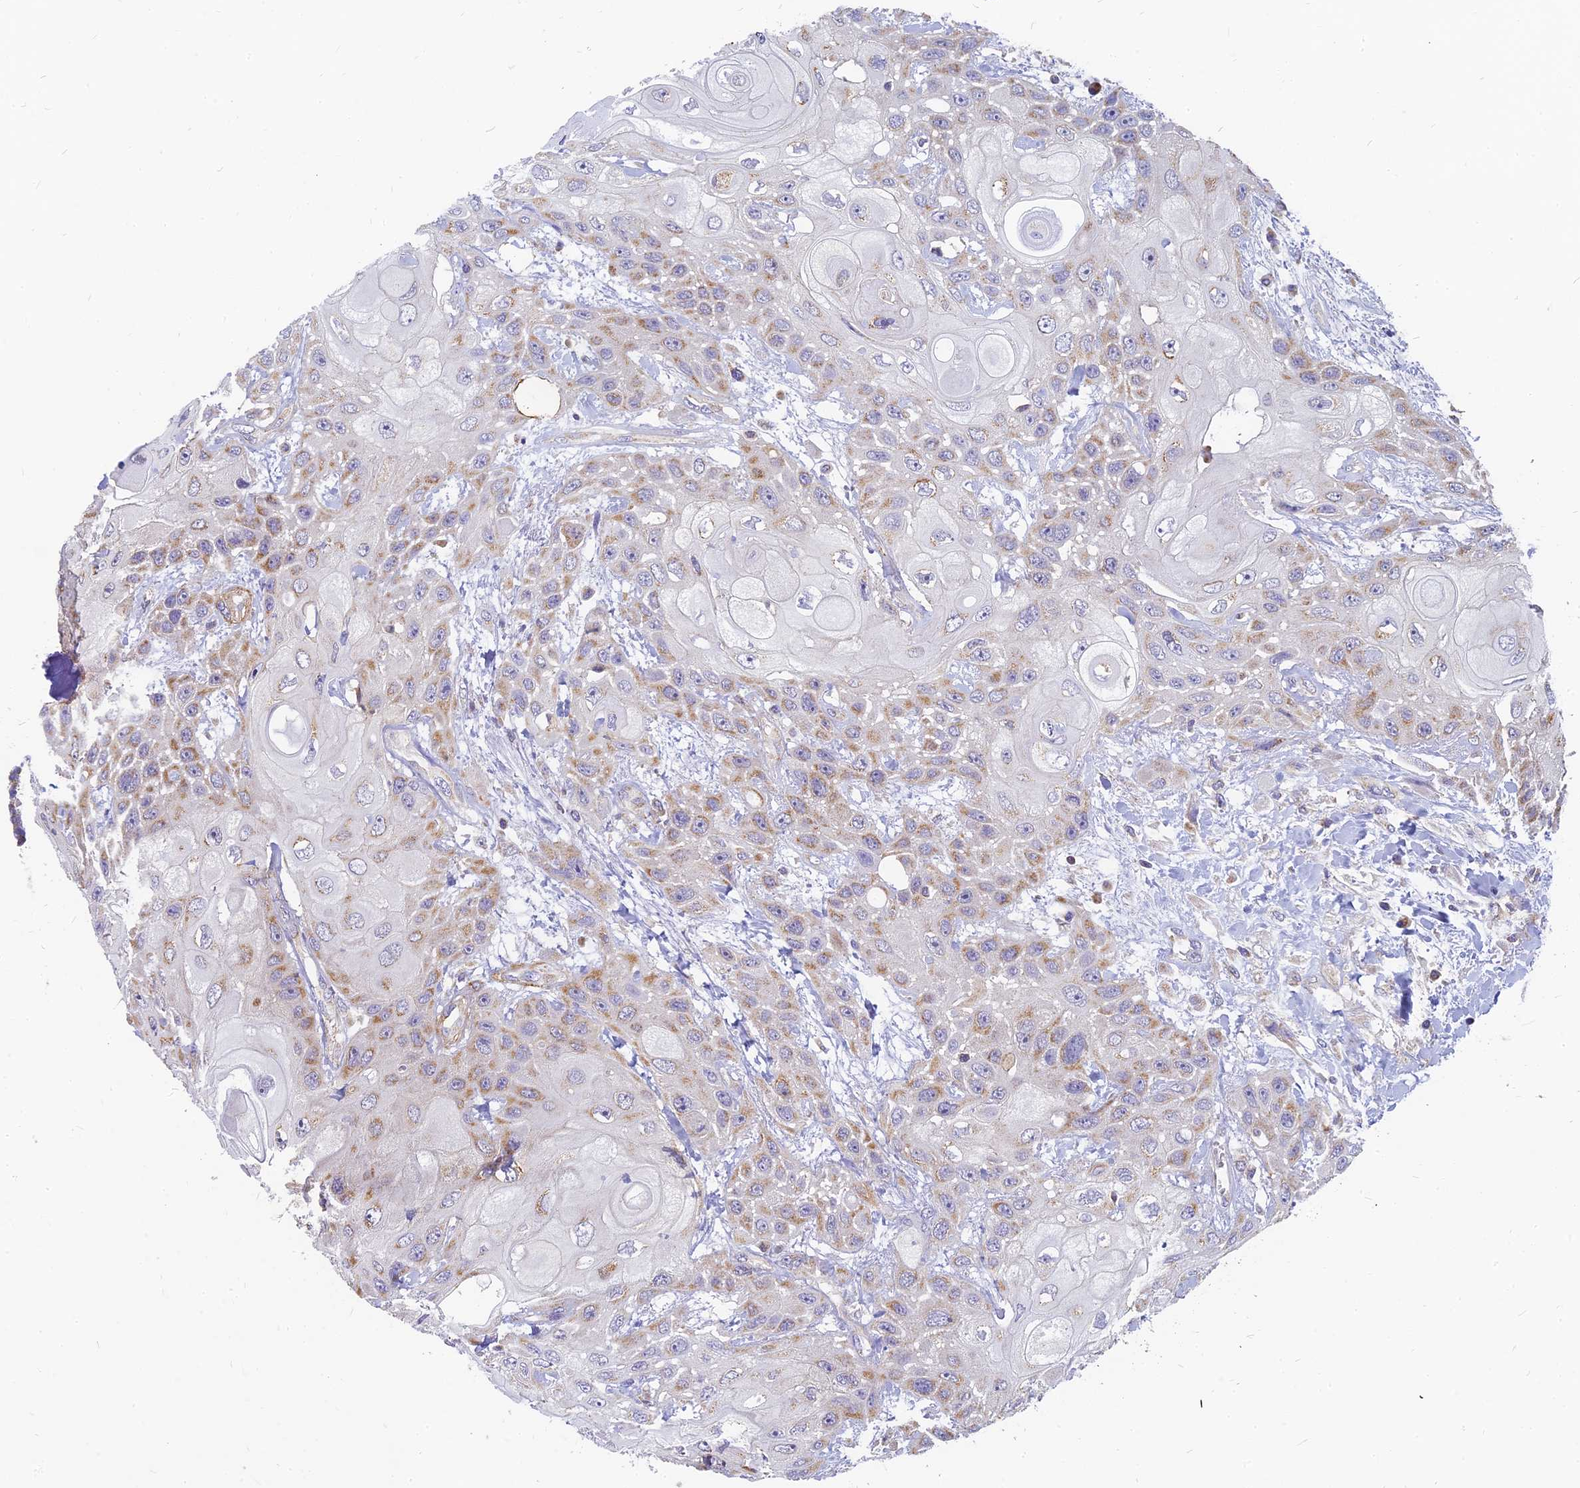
{"staining": {"intensity": "moderate", "quantity": "25%-75%", "location": "cytoplasmic/membranous"}, "tissue": "head and neck cancer", "cell_type": "Tumor cells", "image_type": "cancer", "snomed": [{"axis": "morphology", "description": "Squamous cell carcinoma, NOS"}, {"axis": "topography", "description": "Head-Neck"}], "caption": "A brown stain highlights moderate cytoplasmic/membranous expression of a protein in head and neck squamous cell carcinoma tumor cells.", "gene": "MRPL15", "patient": {"sex": "female", "age": 43}}